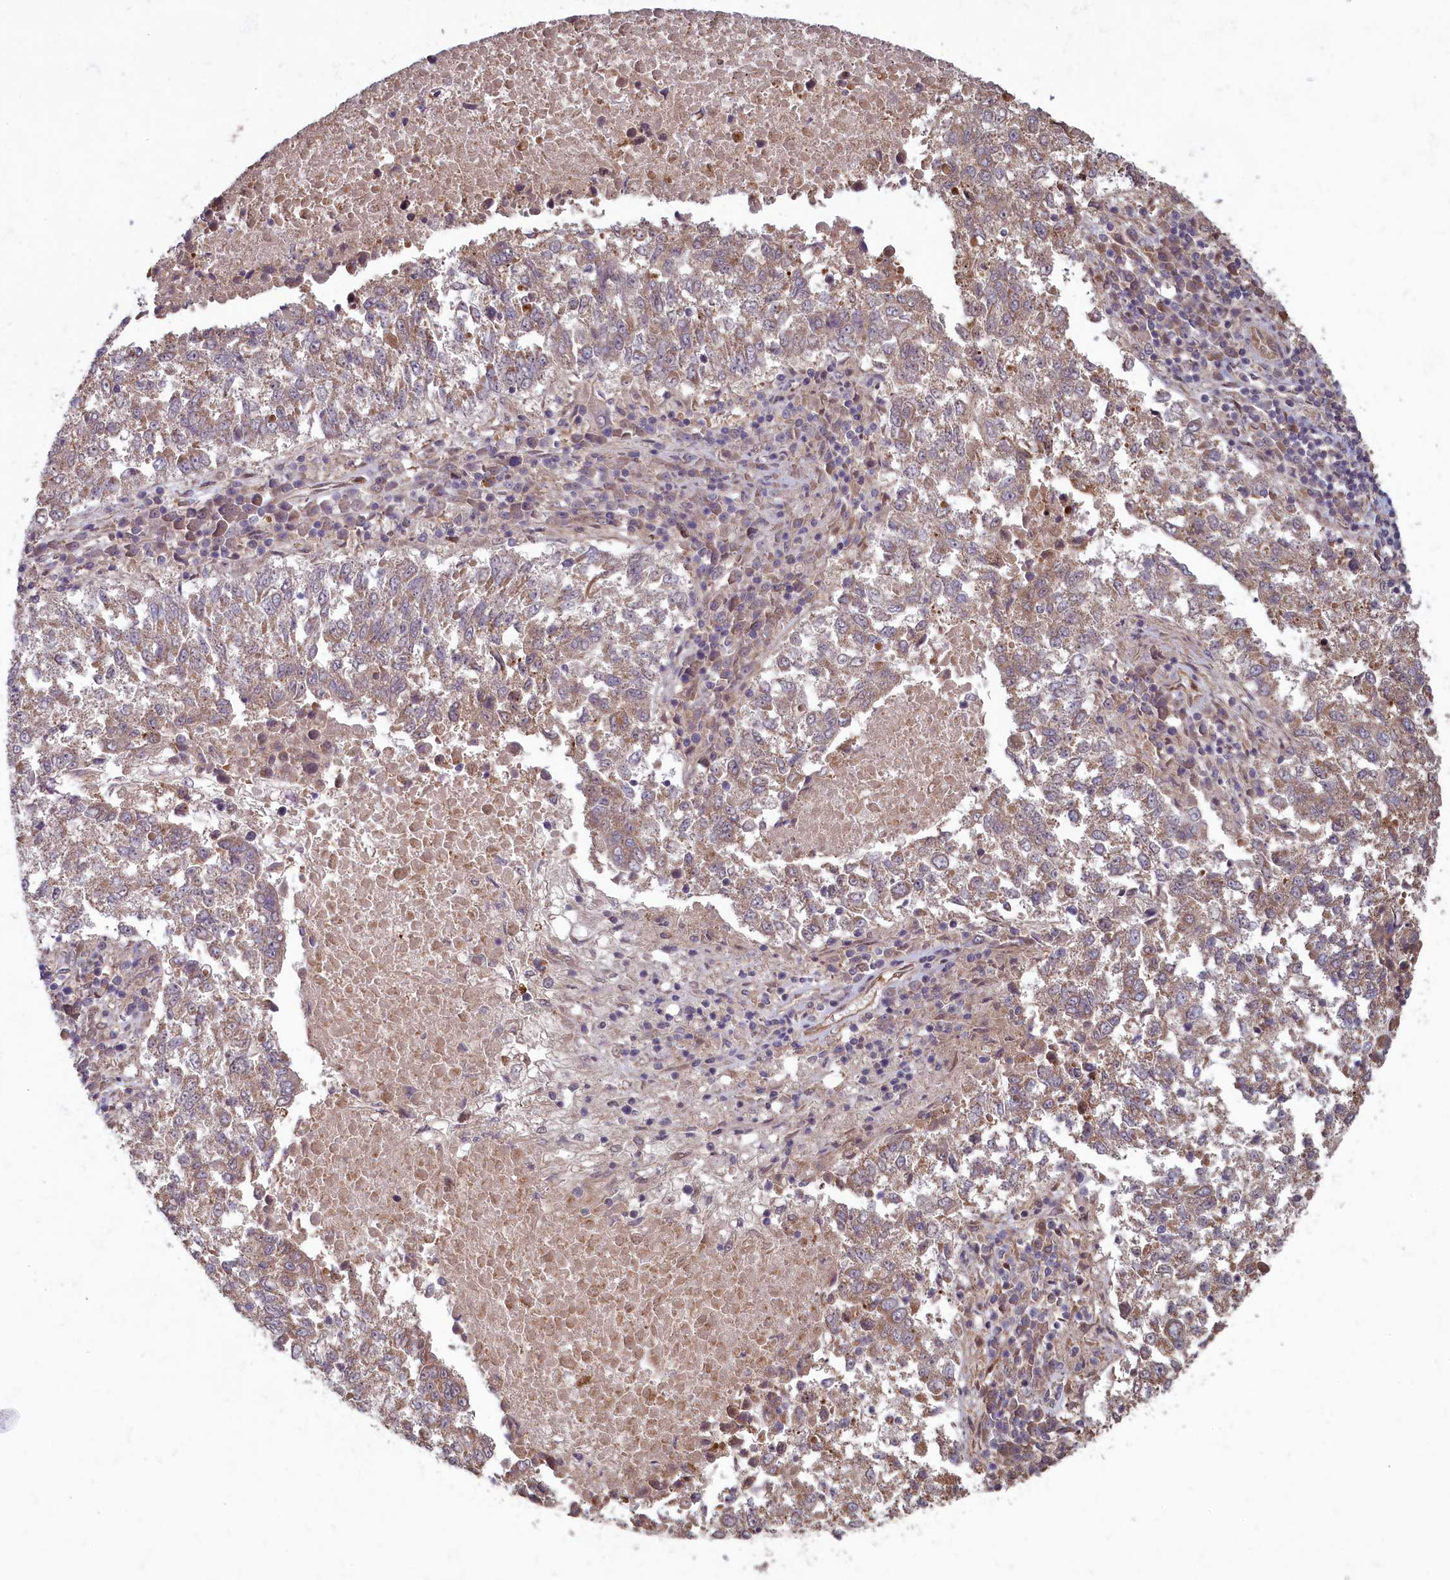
{"staining": {"intensity": "weak", "quantity": "25%-75%", "location": "cytoplasmic/membranous"}, "tissue": "lung cancer", "cell_type": "Tumor cells", "image_type": "cancer", "snomed": [{"axis": "morphology", "description": "Squamous cell carcinoma, NOS"}, {"axis": "topography", "description": "Lung"}], "caption": "Approximately 25%-75% of tumor cells in human lung cancer demonstrate weak cytoplasmic/membranous protein positivity as visualized by brown immunohistochemical staining.", "gene": "CIAO2B", "patient": {"sex": "male", "age": 73}}